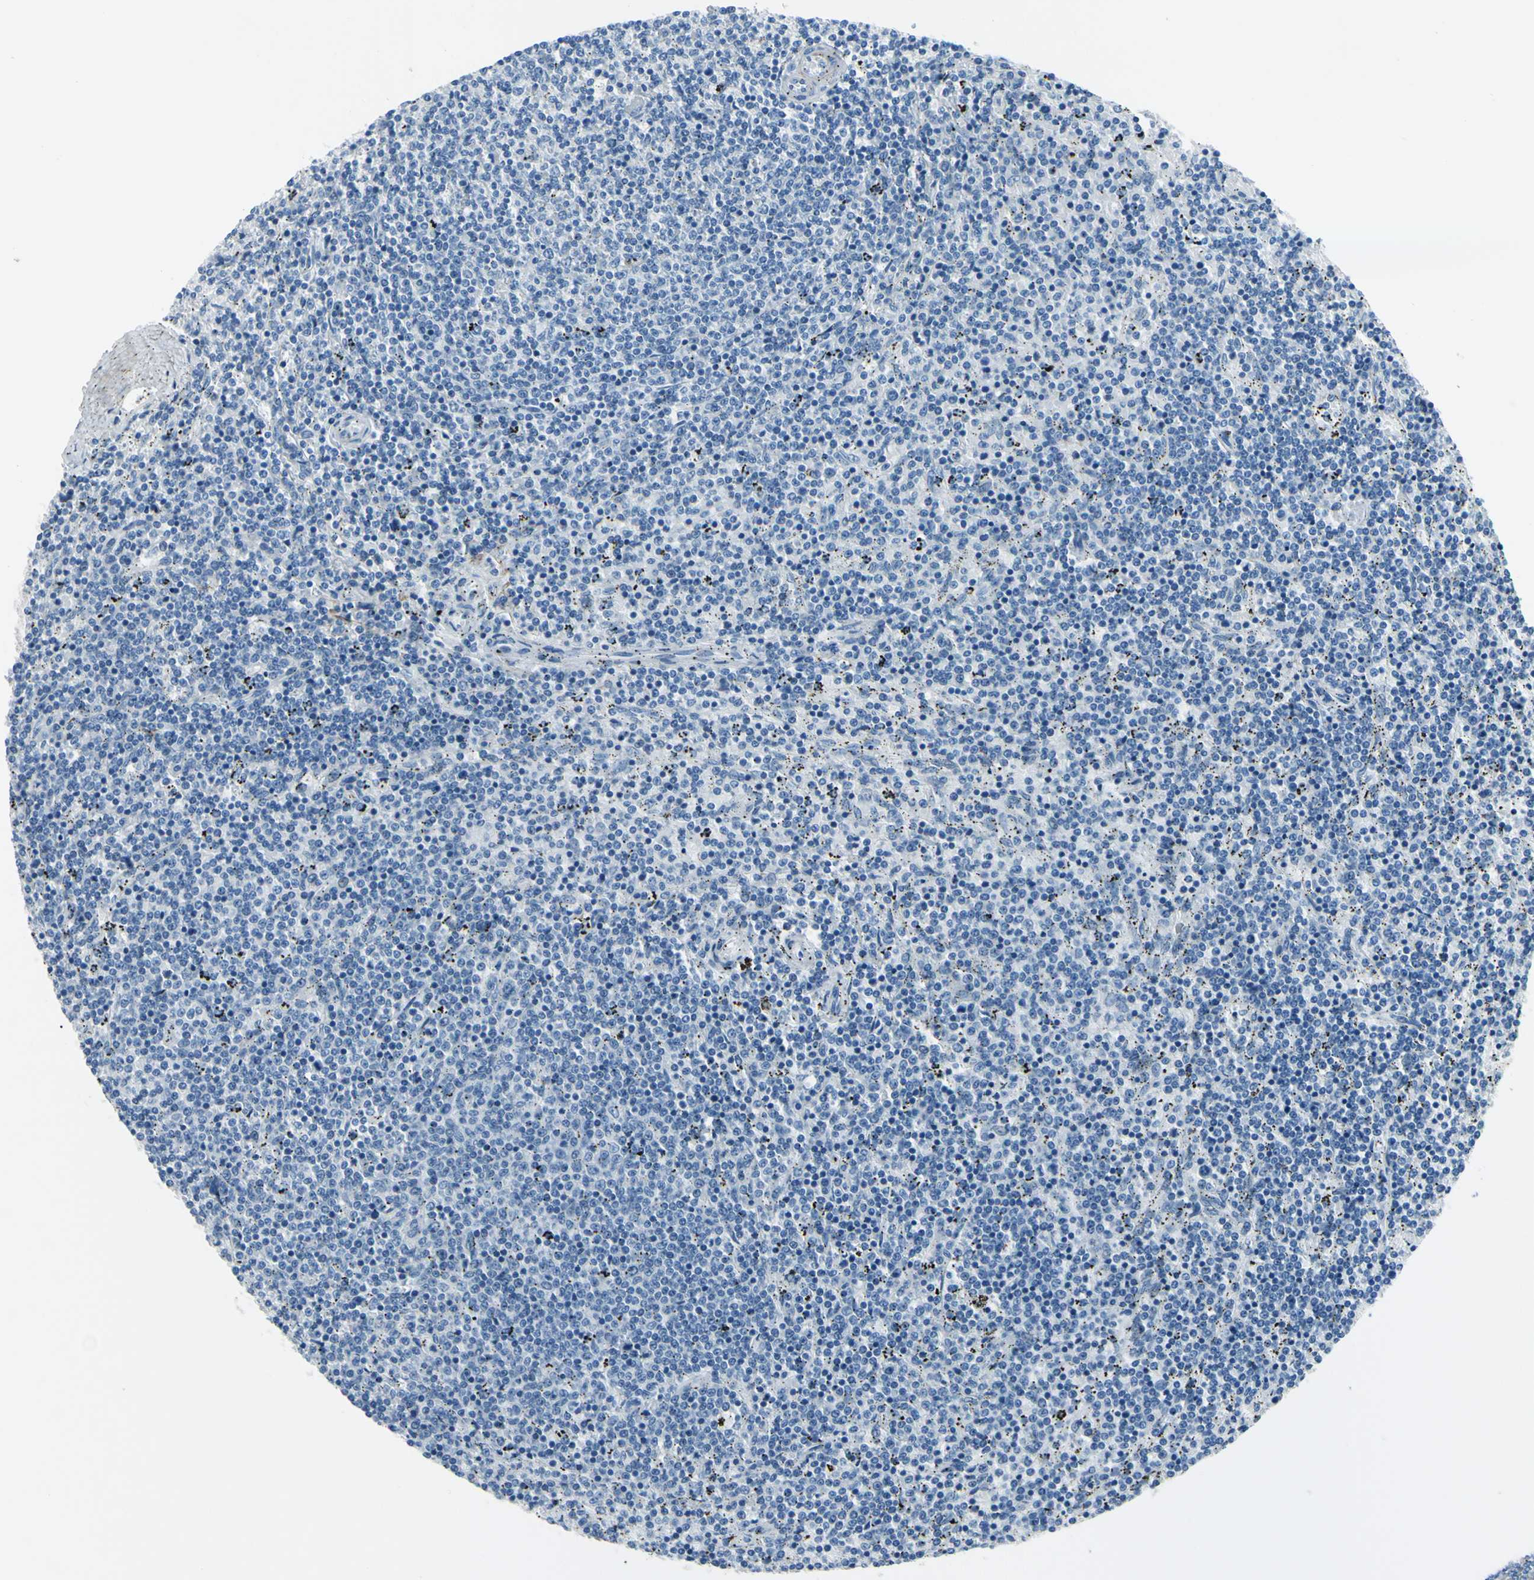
{"staining": {"intensity": "negative", "quantity": "none", "location": "none"}, "tissue": "lymphoma", "cell_type": "Tumor cells", "image_type": "cancer", "snomed": [{"axis": "morphology", "description": "Malignant lymphoma, non-Hodgkin's type, Low grade"}, {"axis": "topography", "description": "Spleen"}], "caption": "A high-resolution image shows immunohistochemistry staining of low-grade malignant lymphoma, non-Hodgkin's type, which demonstrates no significant staining in tumor cells.", "gene": "CDH15", "patient": {"sex": "female", "age": 50}}